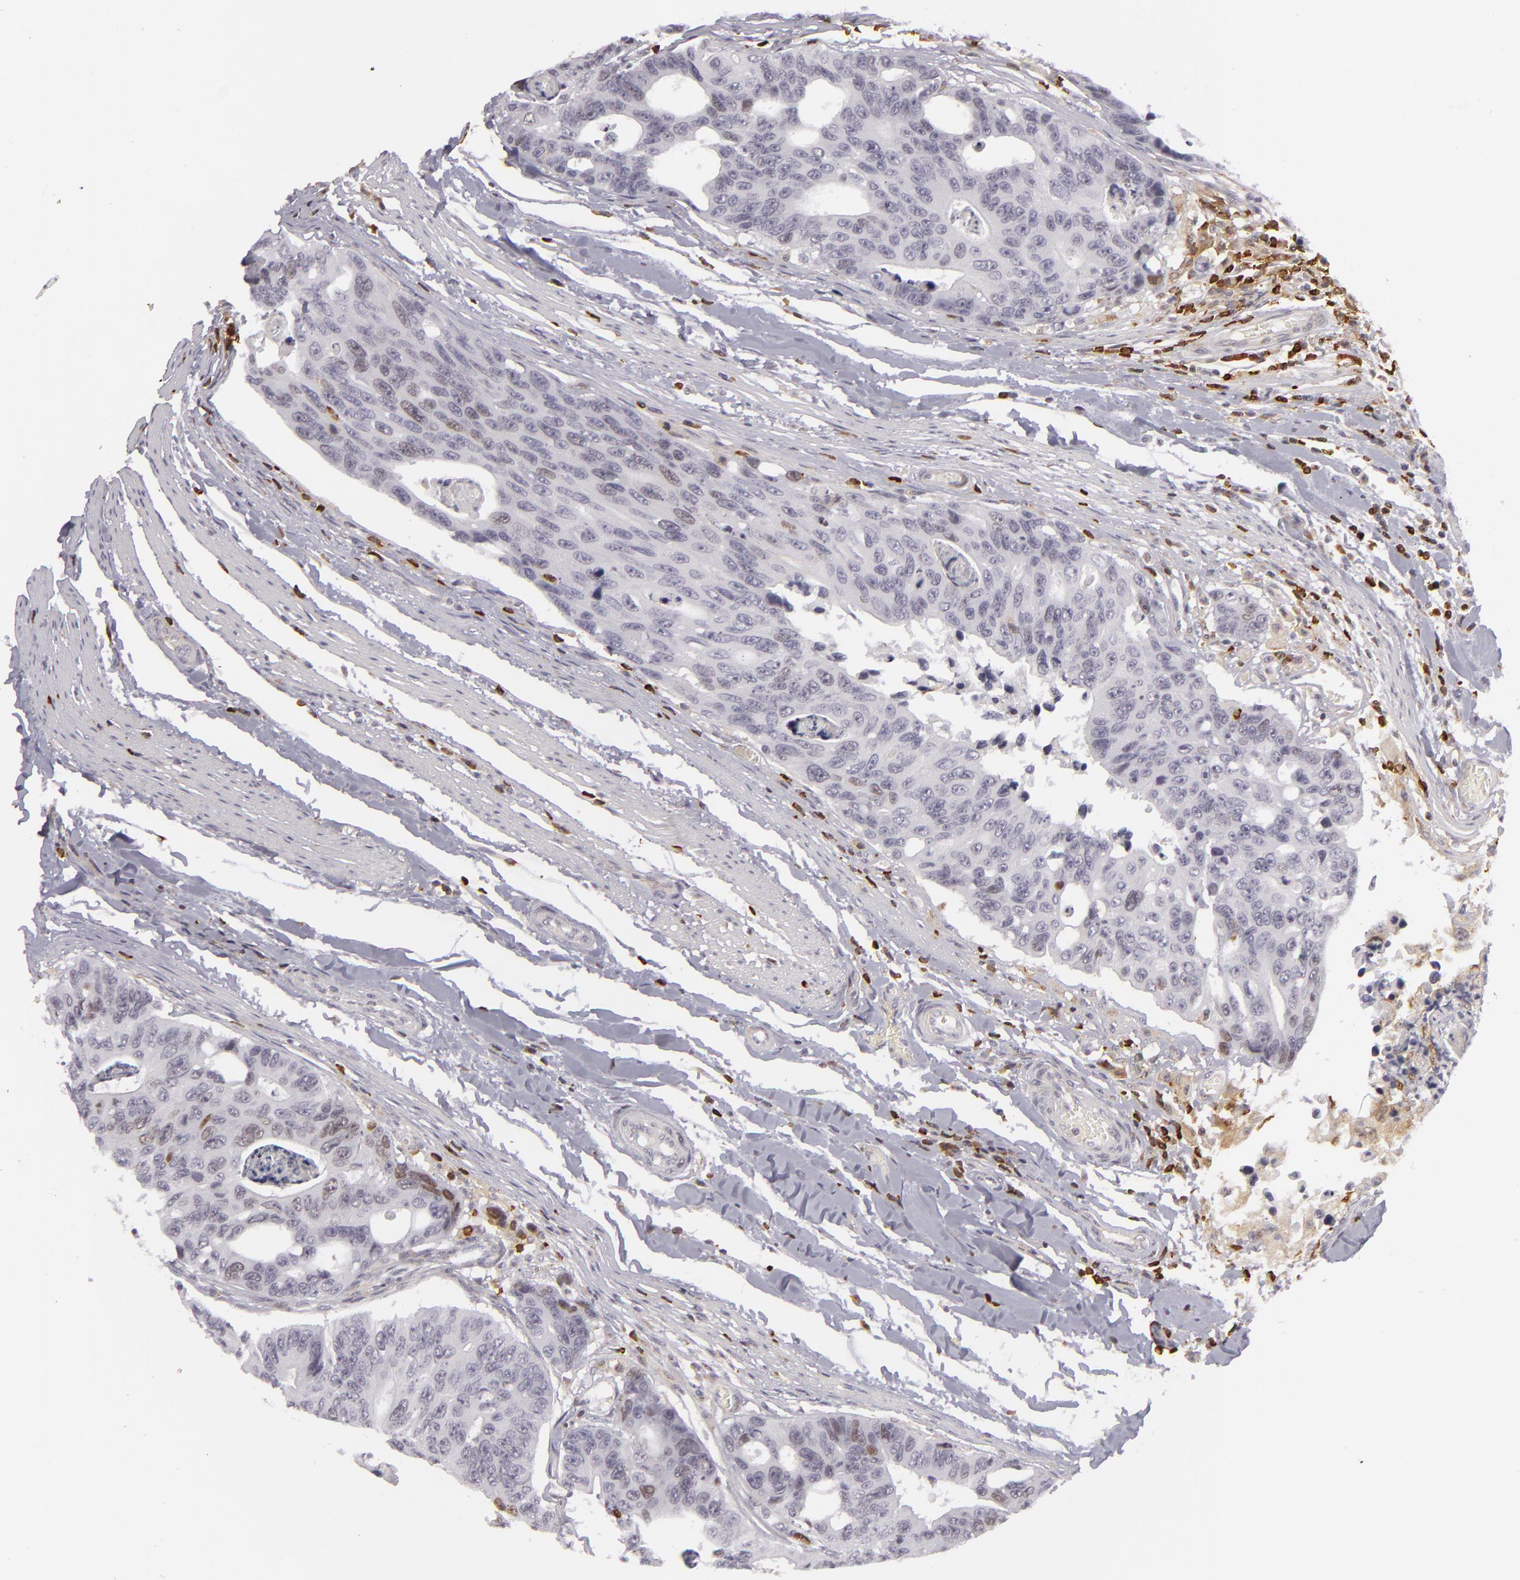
{"staining": {"intensity": "negative", "quantity": "none", "location": "none"}, "tissue": "colorectal cancer", "cell_type": "Tumor cells", "image_type": "cancer", "snomed": [{"axis": "morphology", "description": "Adenocarcinoma, NOS"}, {"axis": "topography", "description": "Colon"}], "caption": "IHC photomicrograph of colorectal cancer (adenocarcinoma) stained for a protein (brown), which displays no staining in tumor cells.", "gene": "APOBEC3G", "patient": {"sex": "female", "age": 86}}